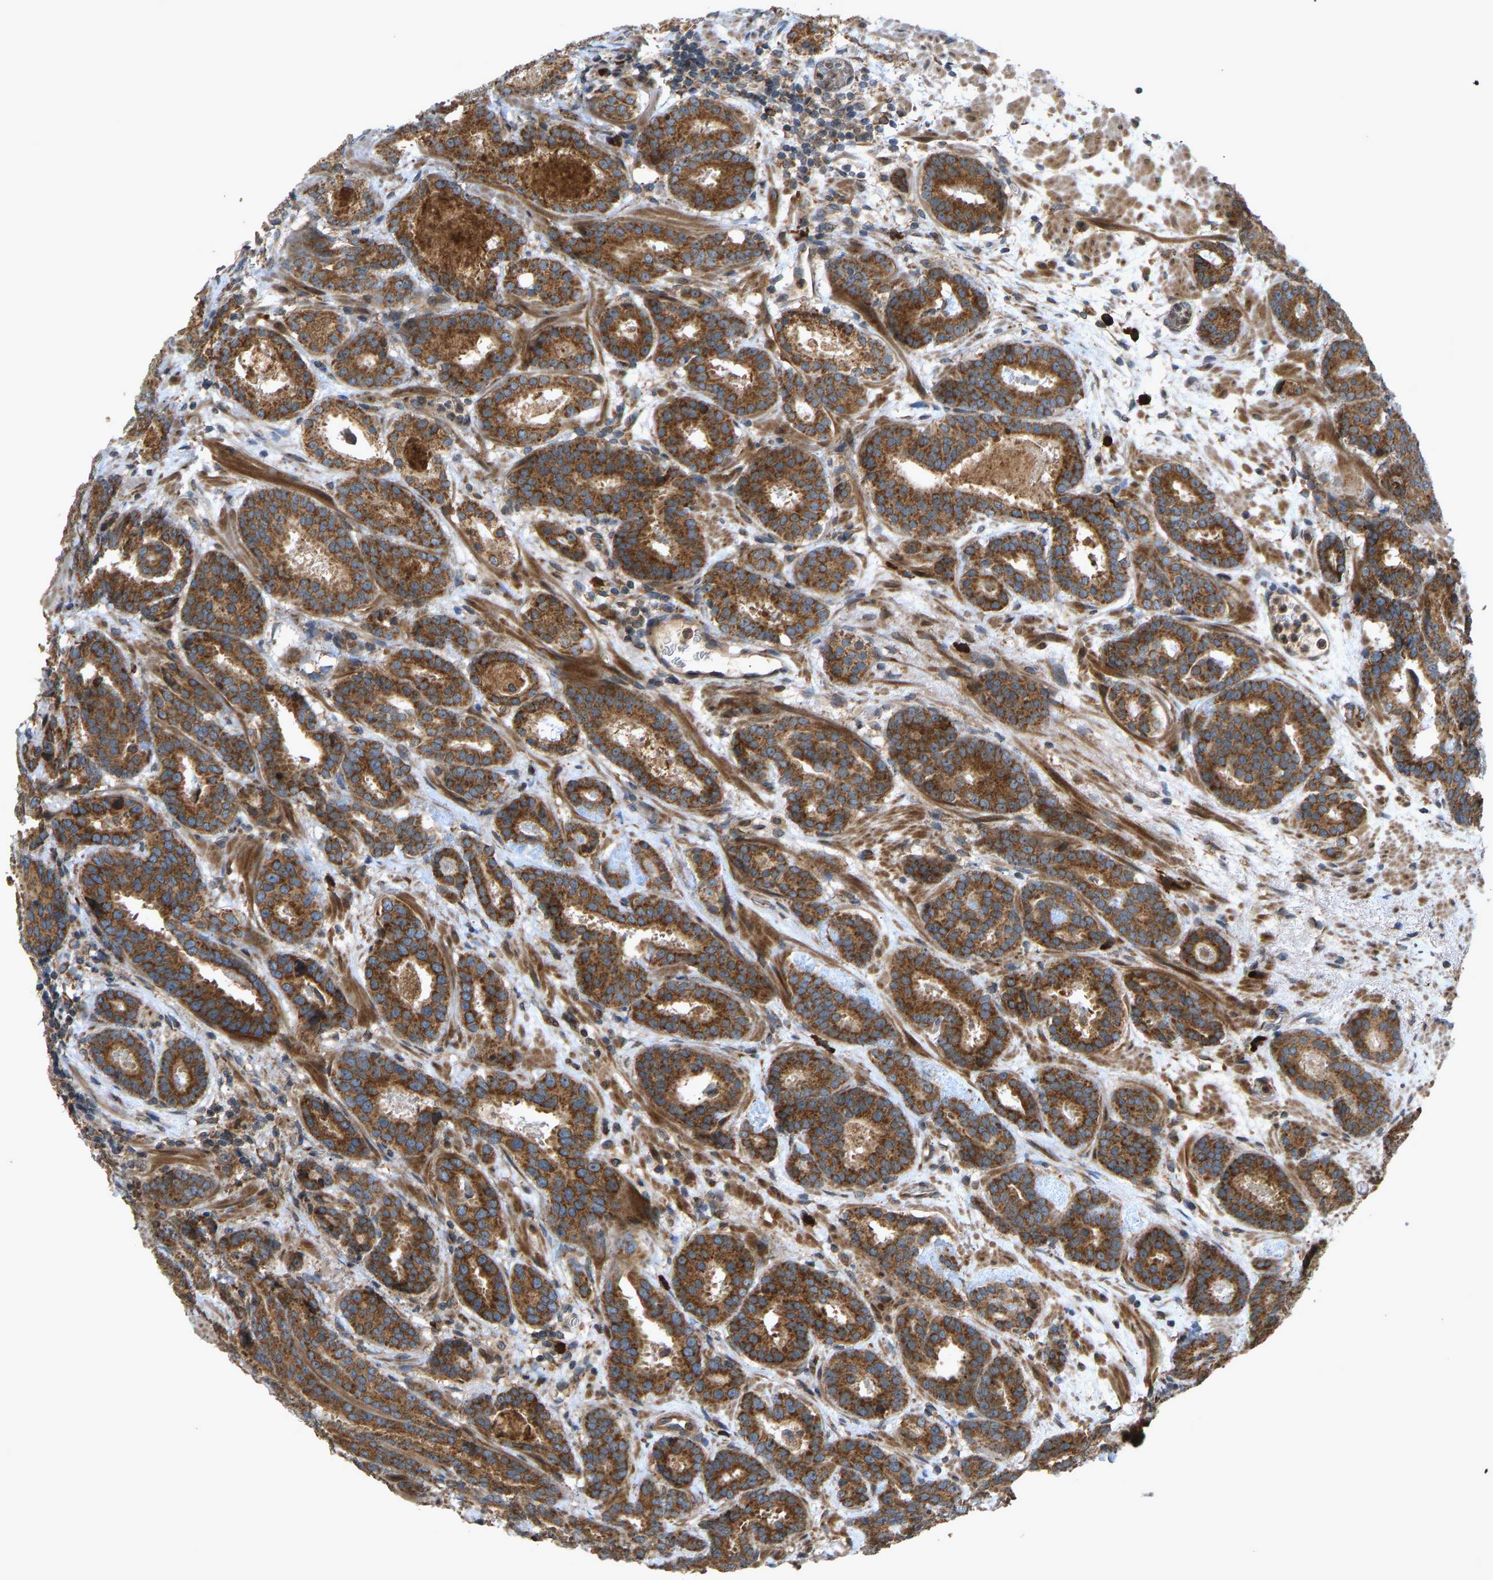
{"staining": {"intensity": "strong", "quantity": ">75%", "location": "cytoplasmic/membranous"}, "tissue": "prostate cancer", "cell_type": "Tumor cells", "image_type": "cancer", "snomed": [{"axis": "morphology", "description": "Adenocarcinoma, Low grade"}, {"axis": "topography", "description": "Prostate"}], "caption": "This is a micrograph of immunohistochemistry (IHC) staining of prostate cancer (low-grade adenocarcinoma), which shows strong positivity in the cytoplasmic/membranous of tumor cells.", "gene": "RPN2", "patient": {"sex": "male", "age": 69}}